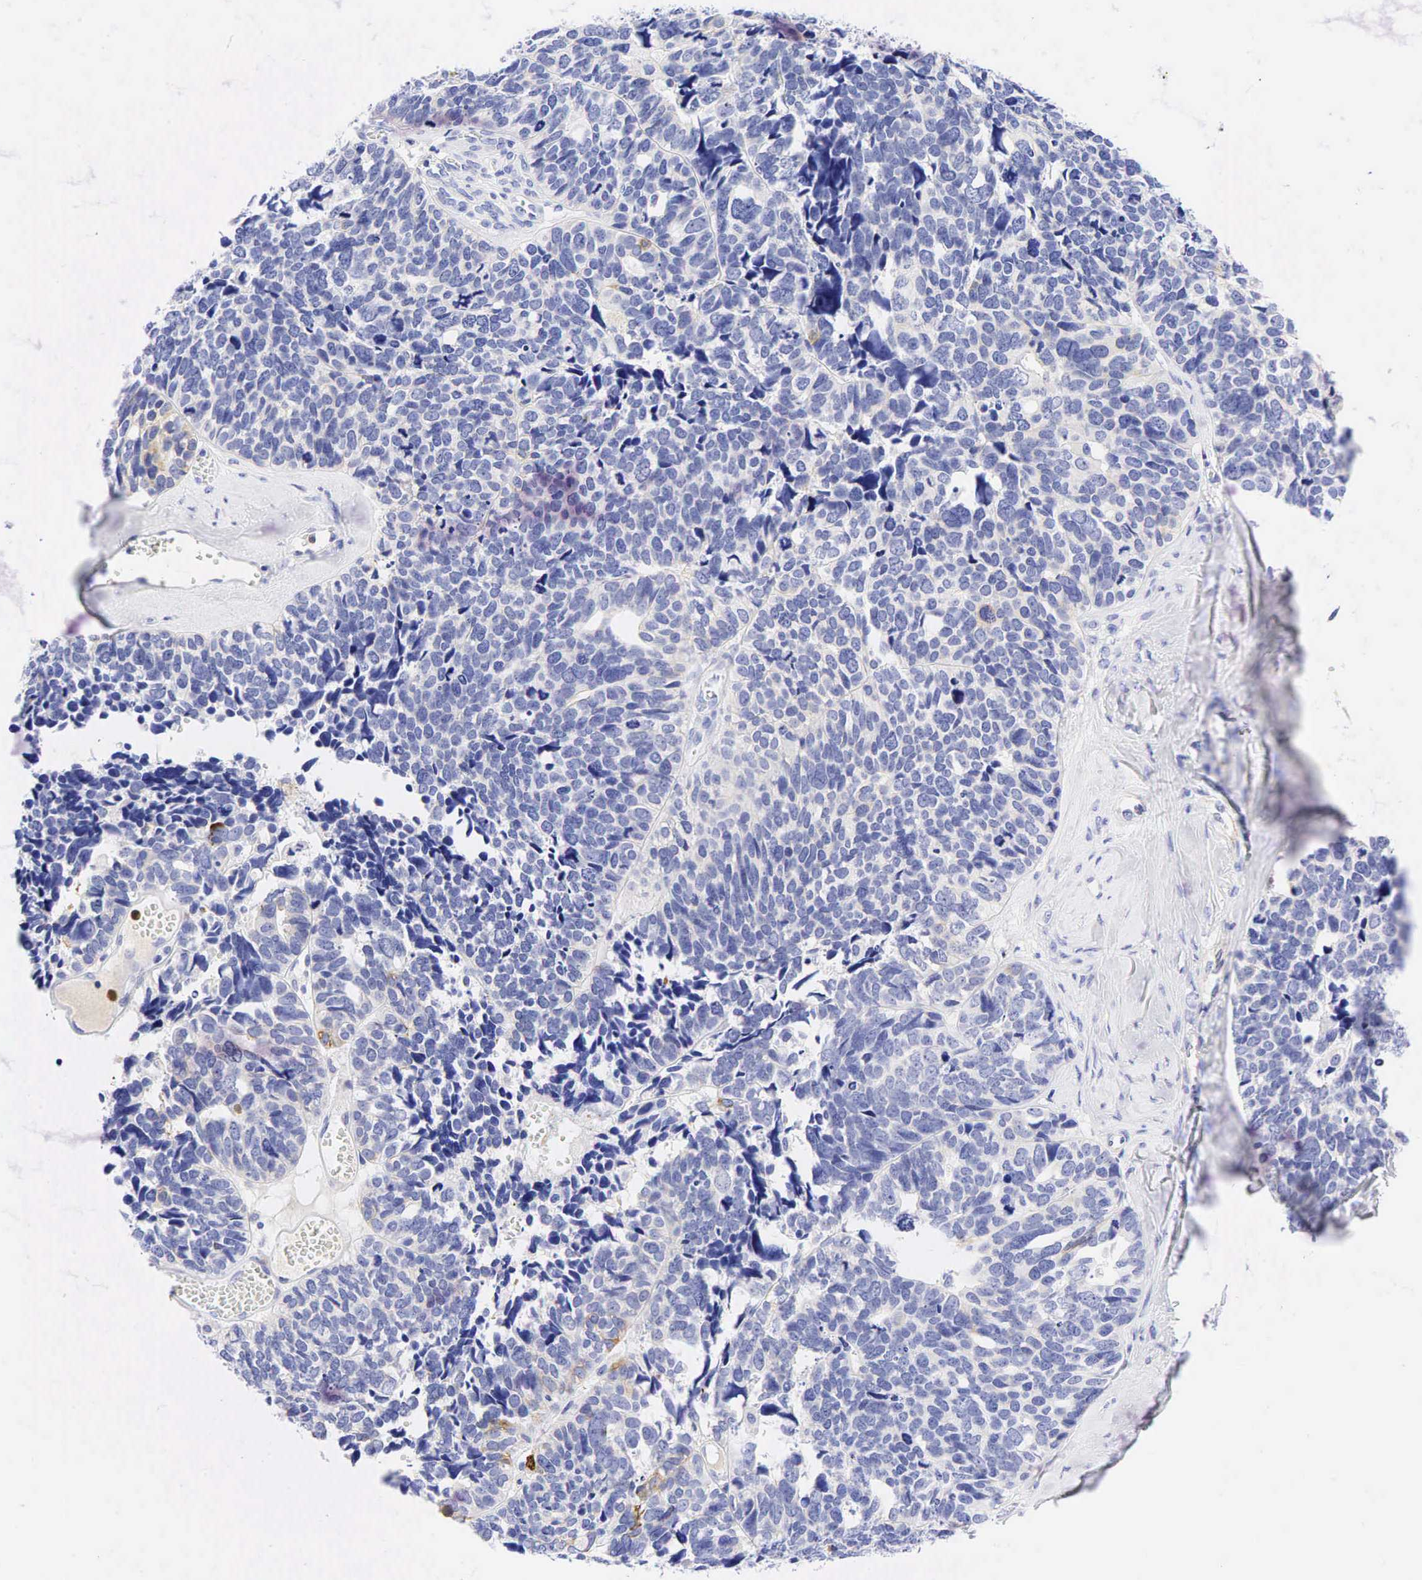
{"staining": {"intensity": "weak", "quantity": "<25%", "location": "cytoplasmic/membranous"}, "tissue": "ovarian cancer", "cell_type": "Tumor cells", "image_type": "cancer", "snomed": [{"axis": "morphology", "description": "Cystadenocarcinoma, serous, NOS"}, {"axis": "topography", "description": "Ovary"}], "caption": "A micrograph of ovarian serous cystadenocarcinoma stained for a protein shows no brown staining in tumor cells.", "gene": "TNFRSF8", "patient": {"sex": "female", "age": 77}}